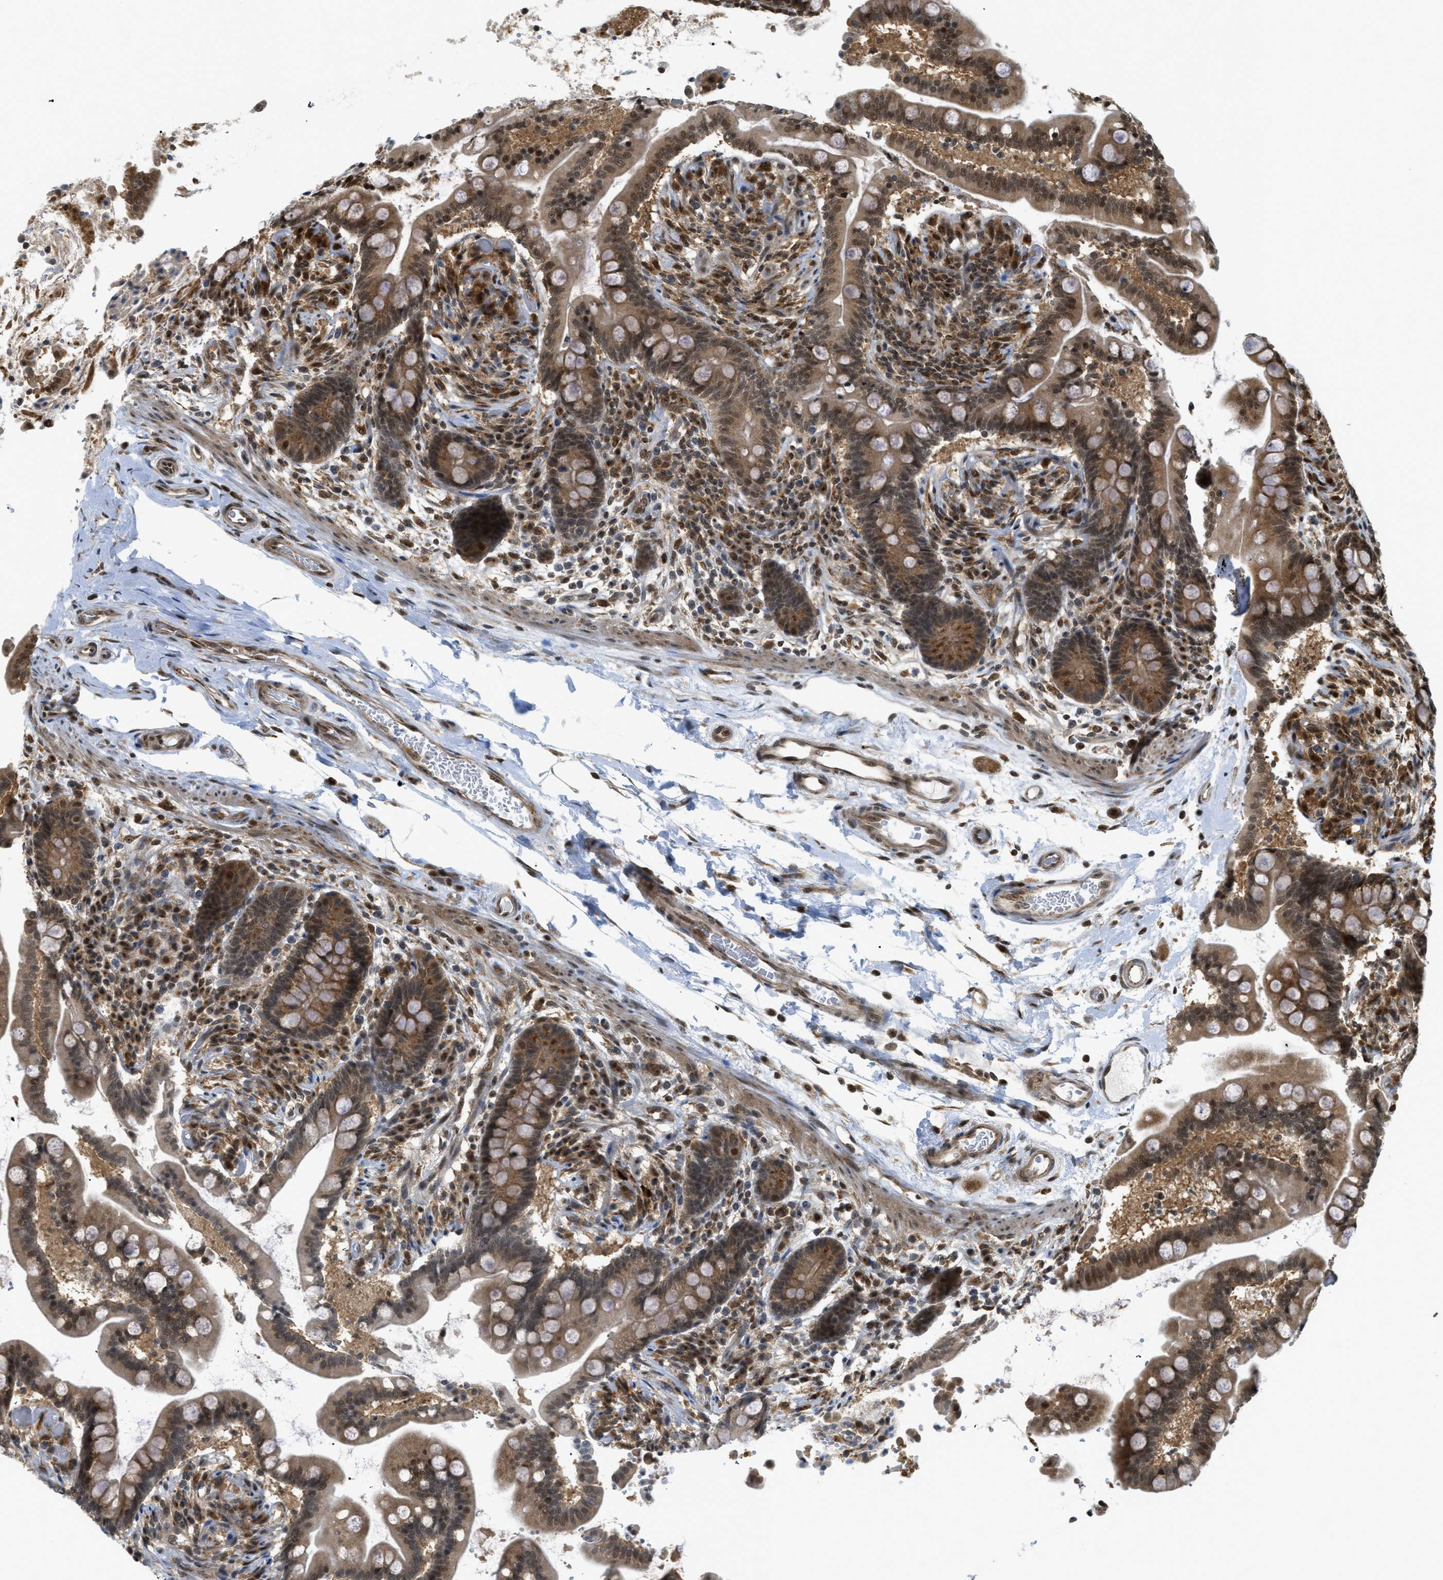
{"staining": {"intensity": "moderate", "quantity": ">75%", "location": "cytoplasmic/membranous,nuclear"}, "tissue": "colon", "cell_type": "Endothelial cells", "image_type": "normal", "snomed": [{"axis": "morphology", "description": "Normal tissue, NOS"}, {"axis": "topography", "description": "Colon"}], "caption": "Immunohistochemical staining of unremarkable colon demonstrates >75% levels of moderate cytoplasmic/membranous,nuclear protein expression in approximately >75% of endothelial cells. Immunohistochemistry stains the protein in brown and the nuclei are stained blue.", "gene": "TACC1", "patient": {"sex": "male", "age": 73}}